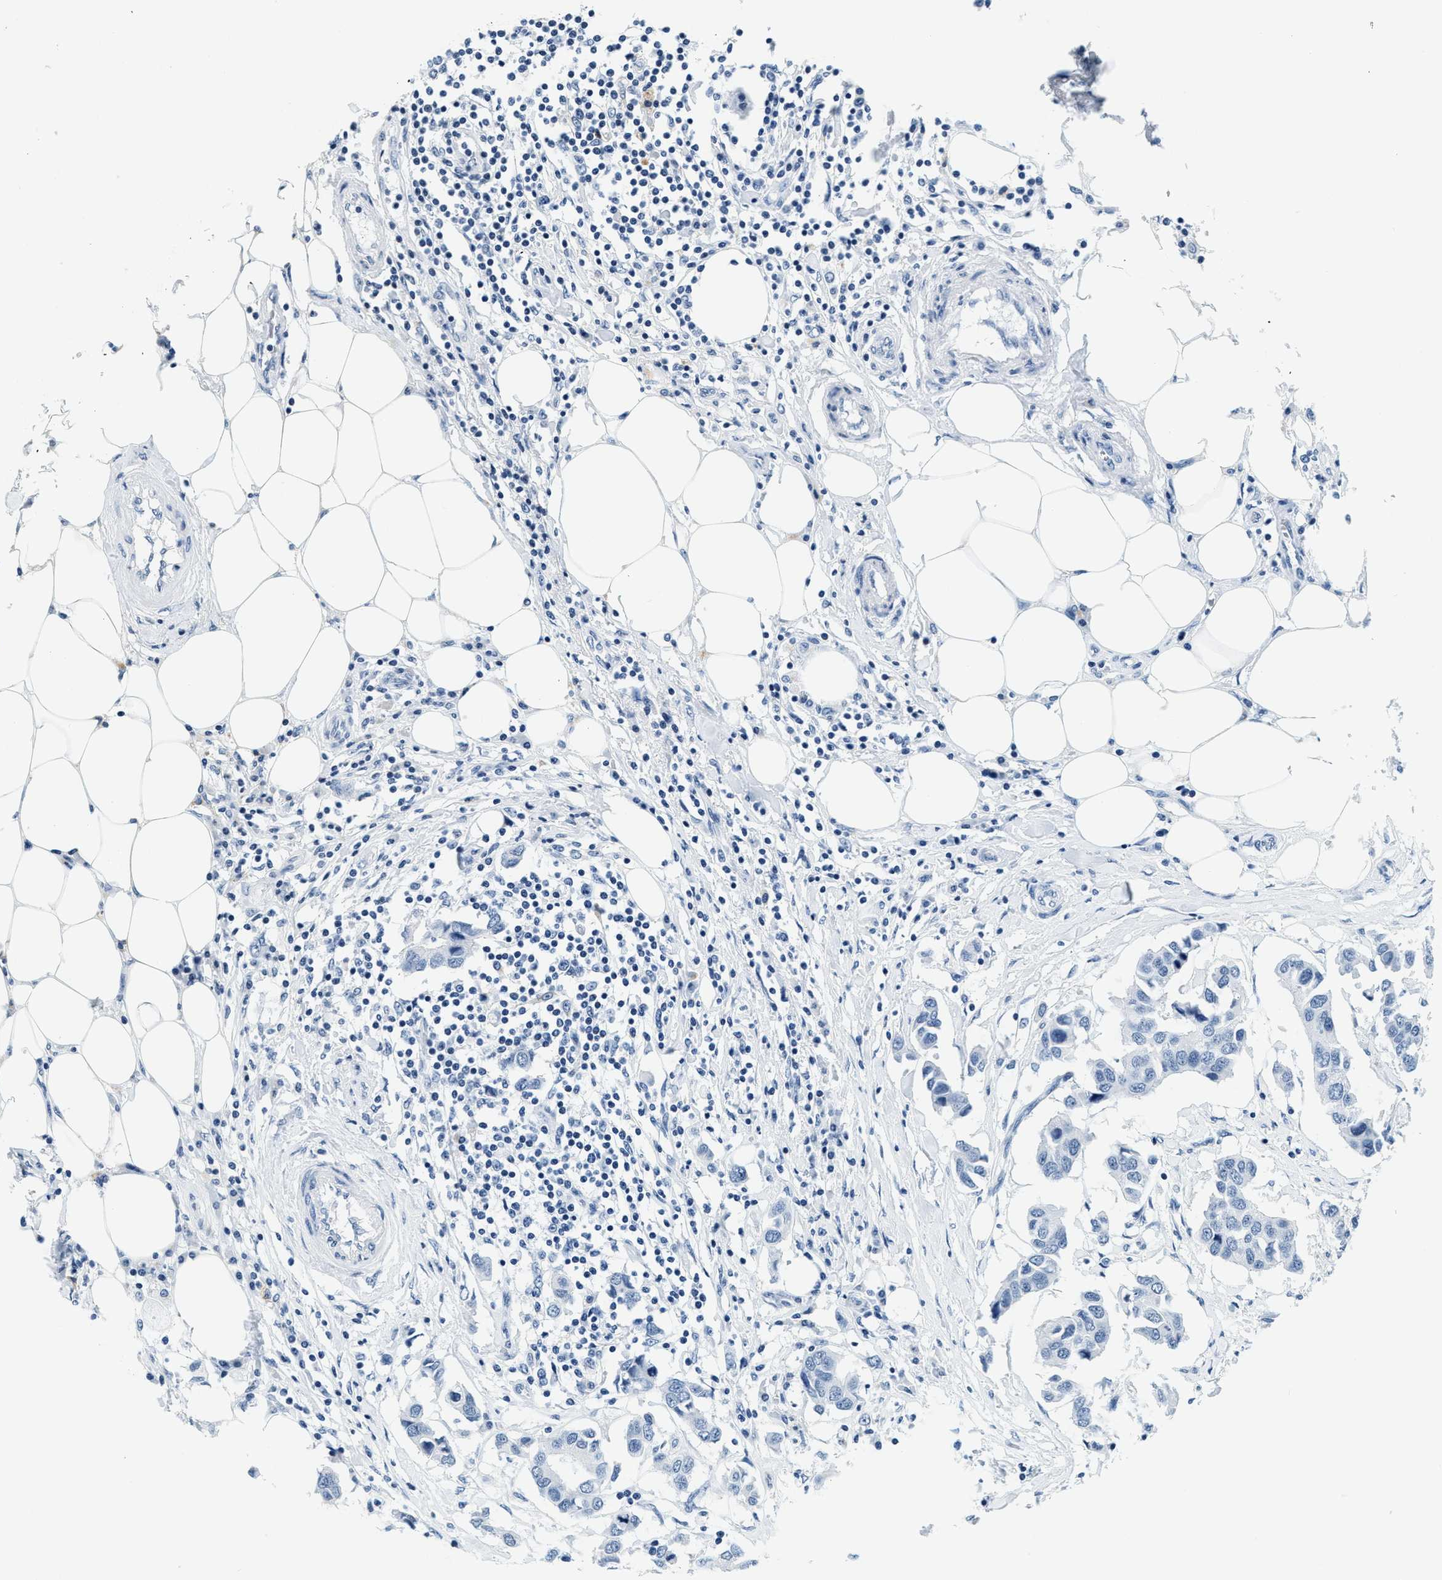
{"staining": {"intensity": "negative", "quantity": "none", "location": "none"}, "tissue": "breast cancer", "cell_type": "Tumor cells", "image_type": "cancer", "snomed": [{"axis": "morphology", "description": "Duct carcinoma"}, {"axis": "topography", "description": "Breast"}], "caption": "An image of breast infiltrating ductal carcinoma stained for a protein shows no brown staining in tumor cells. (DAB (3,3'-diaminobenzidine) IHC visualized using brightfield microscopy, high magnification).", "gene": "CA4", "patient": {"sex": "female", "age": 80}}